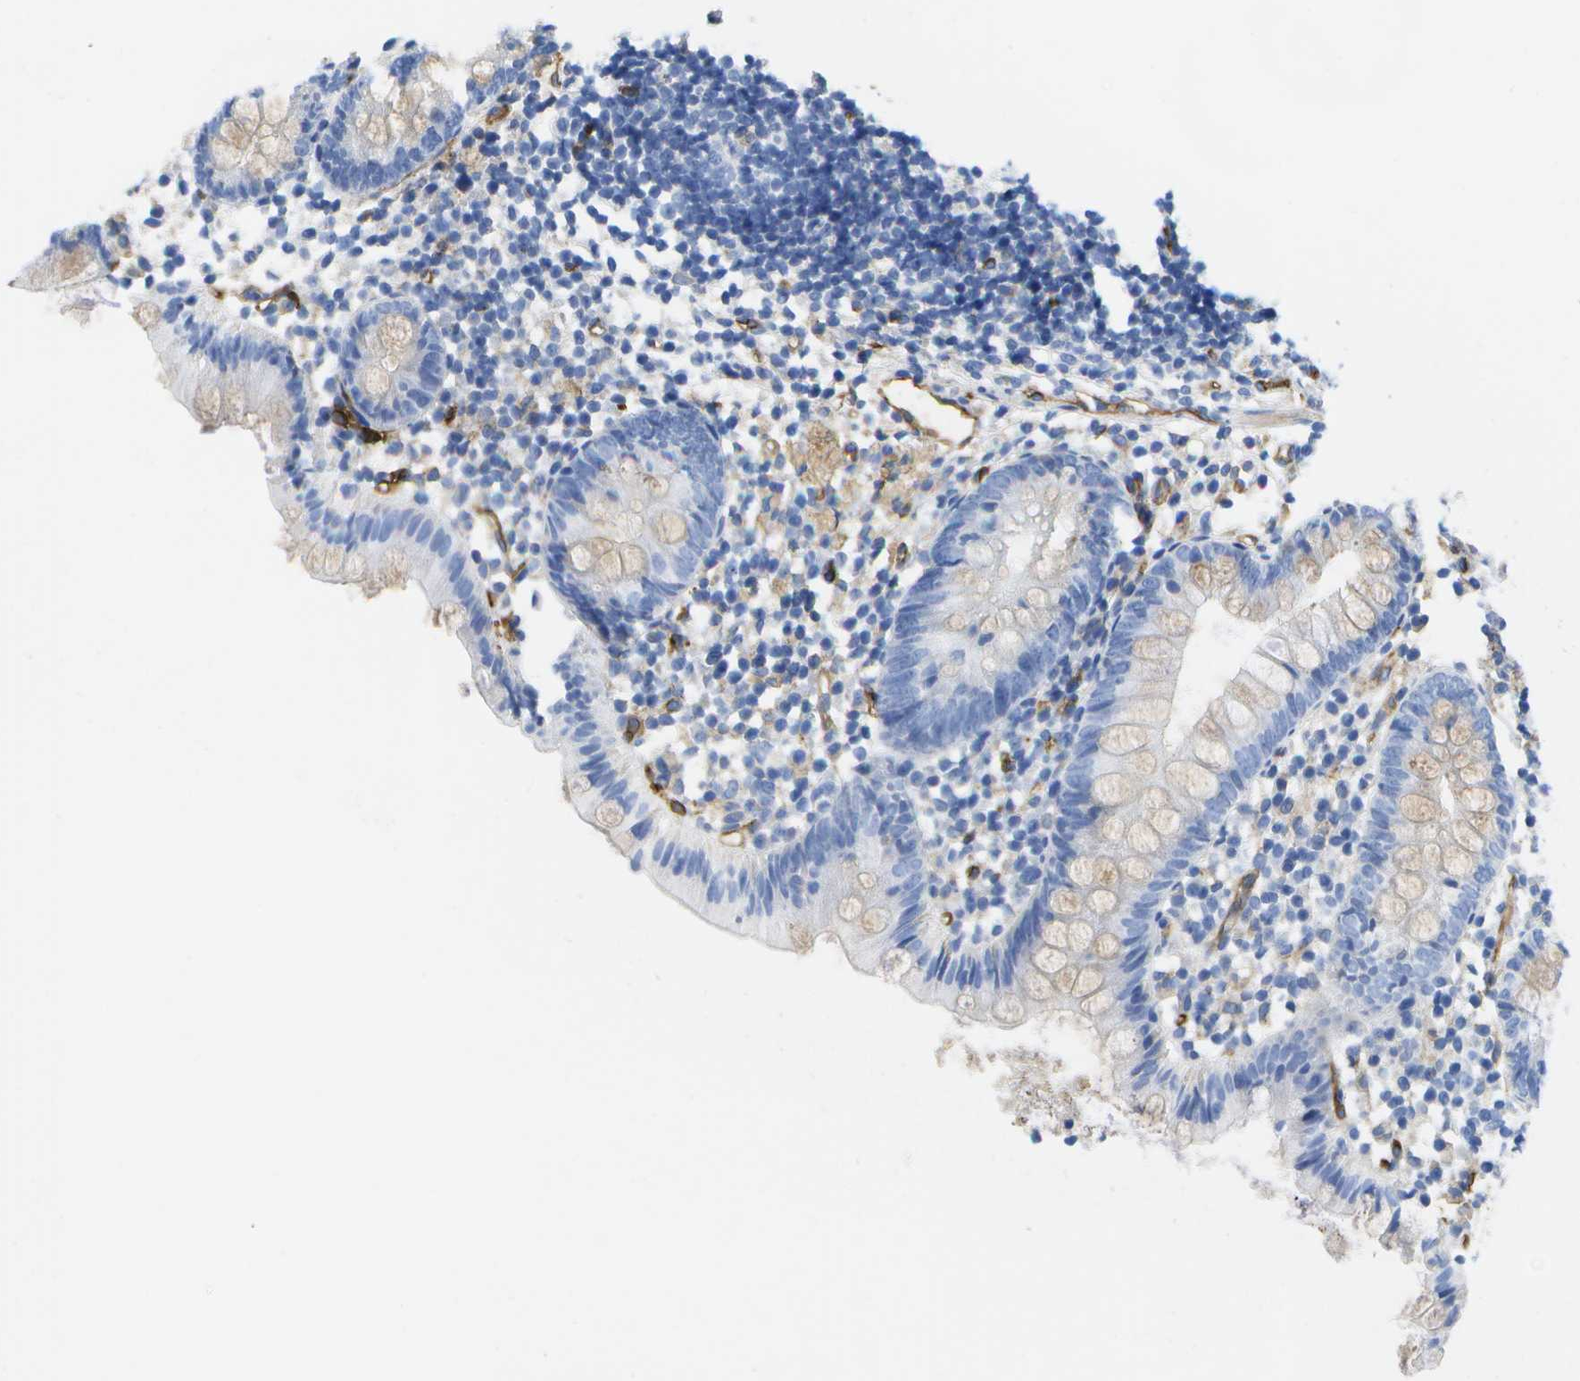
{"staining": {"intensity": "weak", "quantity": "<25%", "location": "cytoplasmic/membranous"}, "tissue": "appendix", "cell_type": "Glandular cells", "image_type": "normal", "snomed": [{"axis": "morphology", "description": "Normal tissue, NOS"}, {"axis": "topography", "description": "Appendix"}], "caption": "Human appendix stained for a protein using immunohistochemistry (IHC) displays no staining in glandular cells.", "gene": "DYSF", "patient": {"sex": "female", "age": 20}}